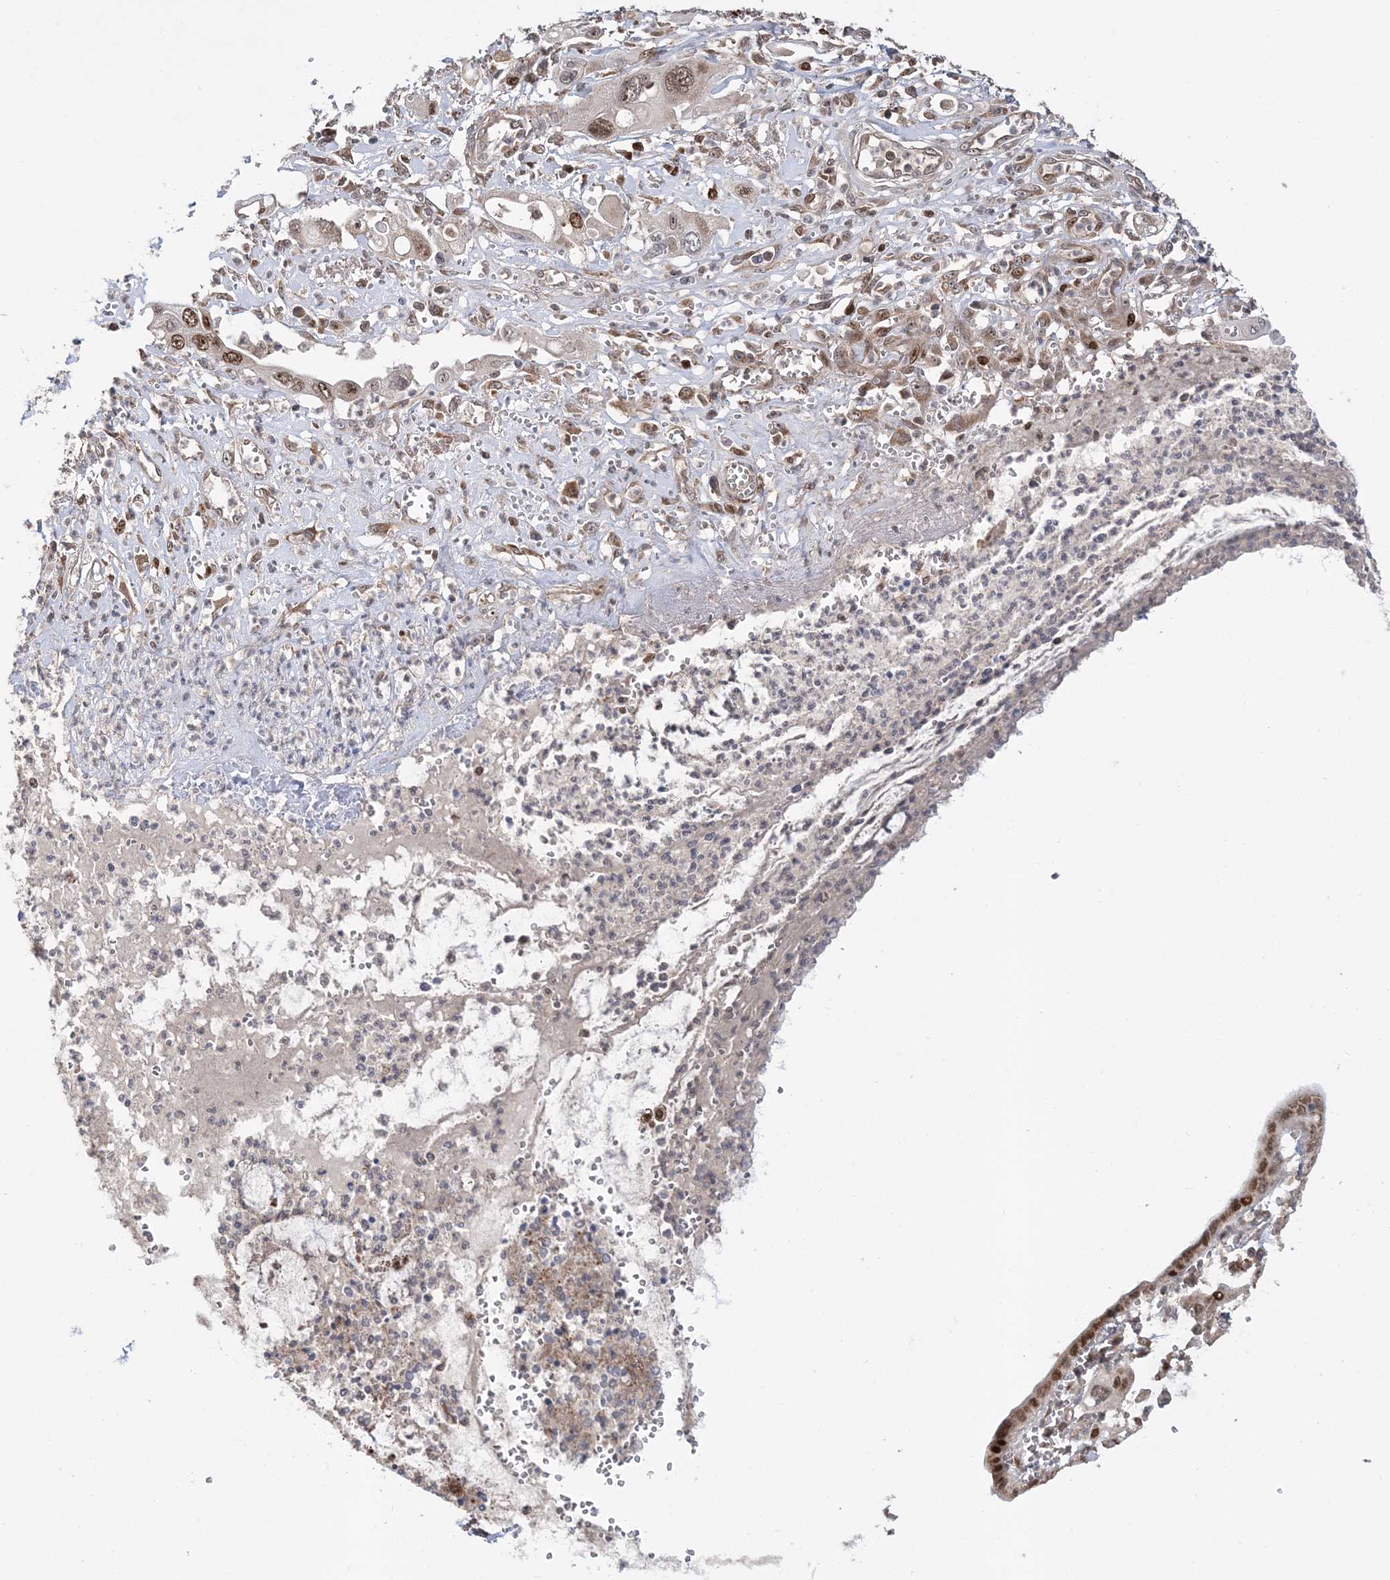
{"staining": {"intensity": "moderate", "quantity": ">75%", "location": "nuclear"}, "tissue": "pancreatic cancer", "cell_type": "Tumor cells", "image_type": "cancer", "snomed": [{"axis": "morphology", "description": "Adenocarcinoma, NOS"}, {"axis": "topography", "description": "Pancreas"}], "caption": "Brown immunohistochemical staining in pancreatic adenocarcinoma reveals moderate nuclear expression in about >75% of tumor cells.", "gene": "KIF4A", "patient": {"sex": "male", "age": 68}}